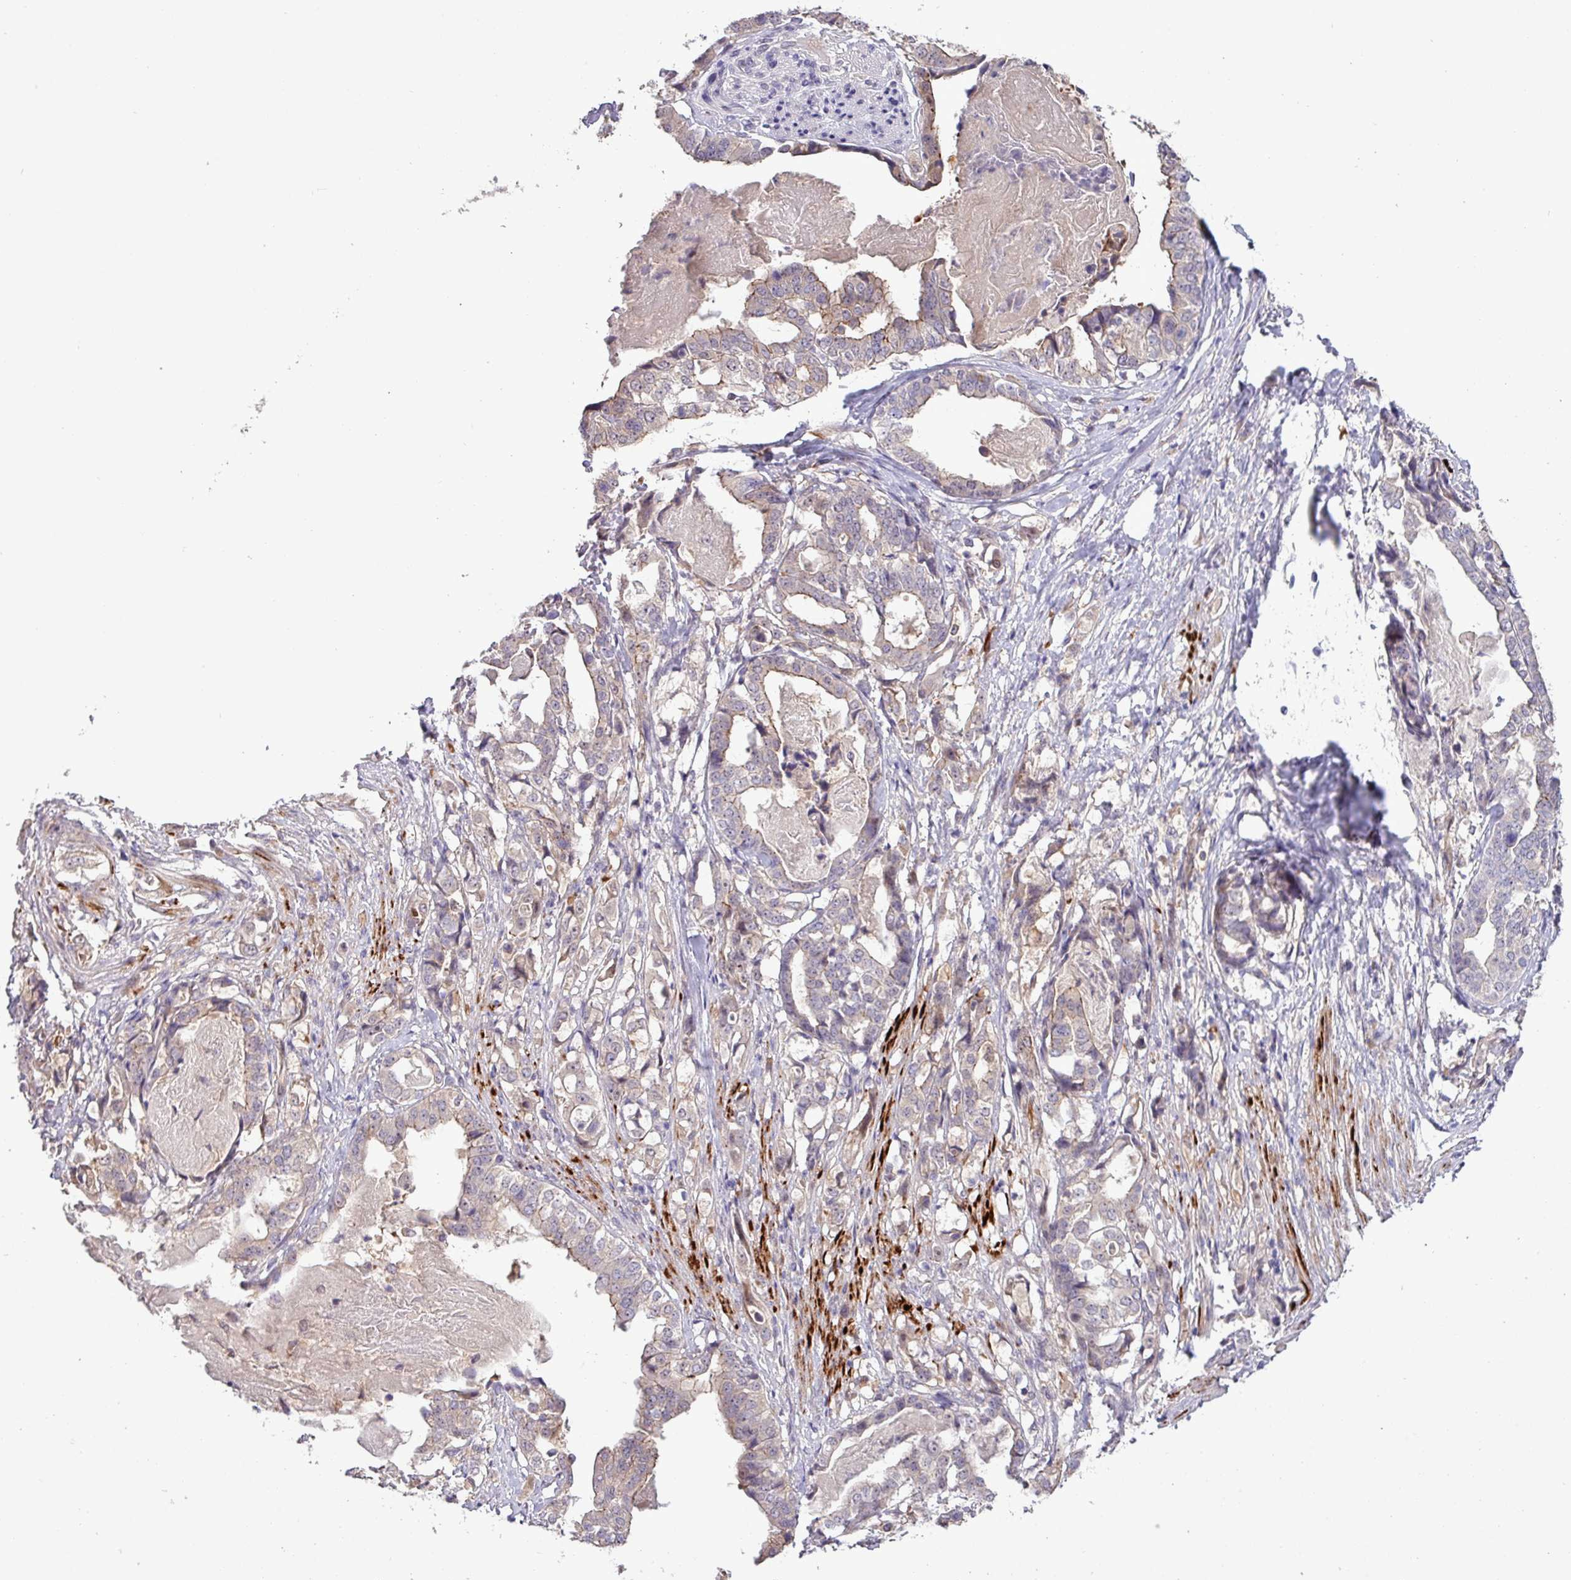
{"staining": {"intensity": "moderate", "quantity": "<25%", "location": "cytoplasmic/membranous"}, "tissue": "stomach cancer", "cell_type": "Tumor cells", "image_type": "cancer", "snomed": [{"axis": "morphology", "description": "Adenocarcinoma, NOS"}, {"axis": "topography", "description": "Stomach"}], "caption": "Immunohistochemical staining of human stomach adenocarcinoma demonstrates low levels of moderate cytoplasmic/membranous staining in about <25% of tumor cells. (Stains: DAB in brown, nuclei in blue, Microscopy: brightfield microscopy at high magnification).", "gene": "RIPPLY1", "patient": {"sex": "male", "age": 48}}